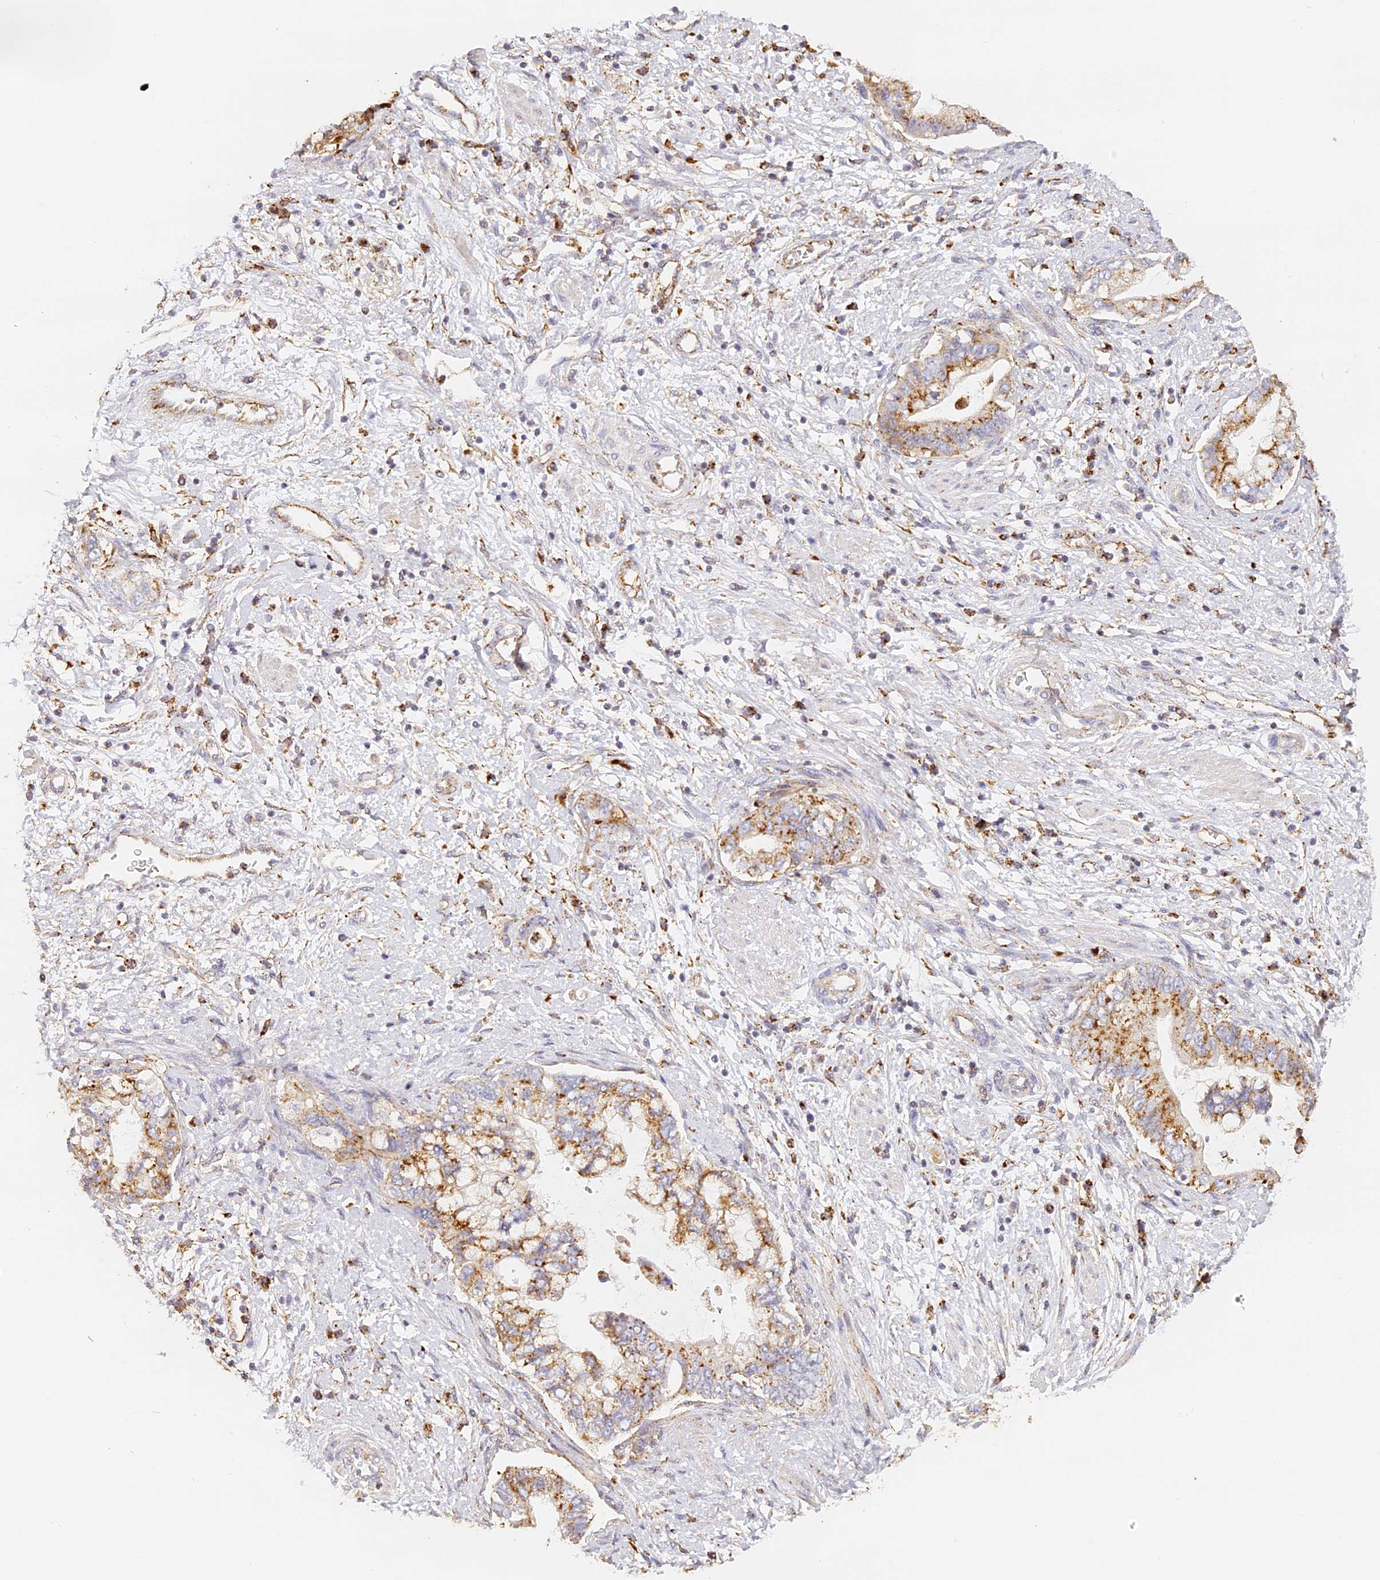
{"staining": {"intensity": "moderate", "quantity": ">75%", "location": "cytoplasmic/membranous"}, "tissue": "pancreatic cancer", "cell_type": "Tumor cells", "image_type": "cancer", "snomed": [{"axis": "morphology", "description": "Adenocarcinoma, NOS"}, {"axis": "topography", "description": "Pancreas"}], "caption": "Immunohistochemical staining of human pancreatic cancer displays medium levels of moderate cytoplasmic/membranous expression in approximately >75% of tumor cells.", "gene": "LAMP2", "patient": {"sex": "female", "age": 73}}